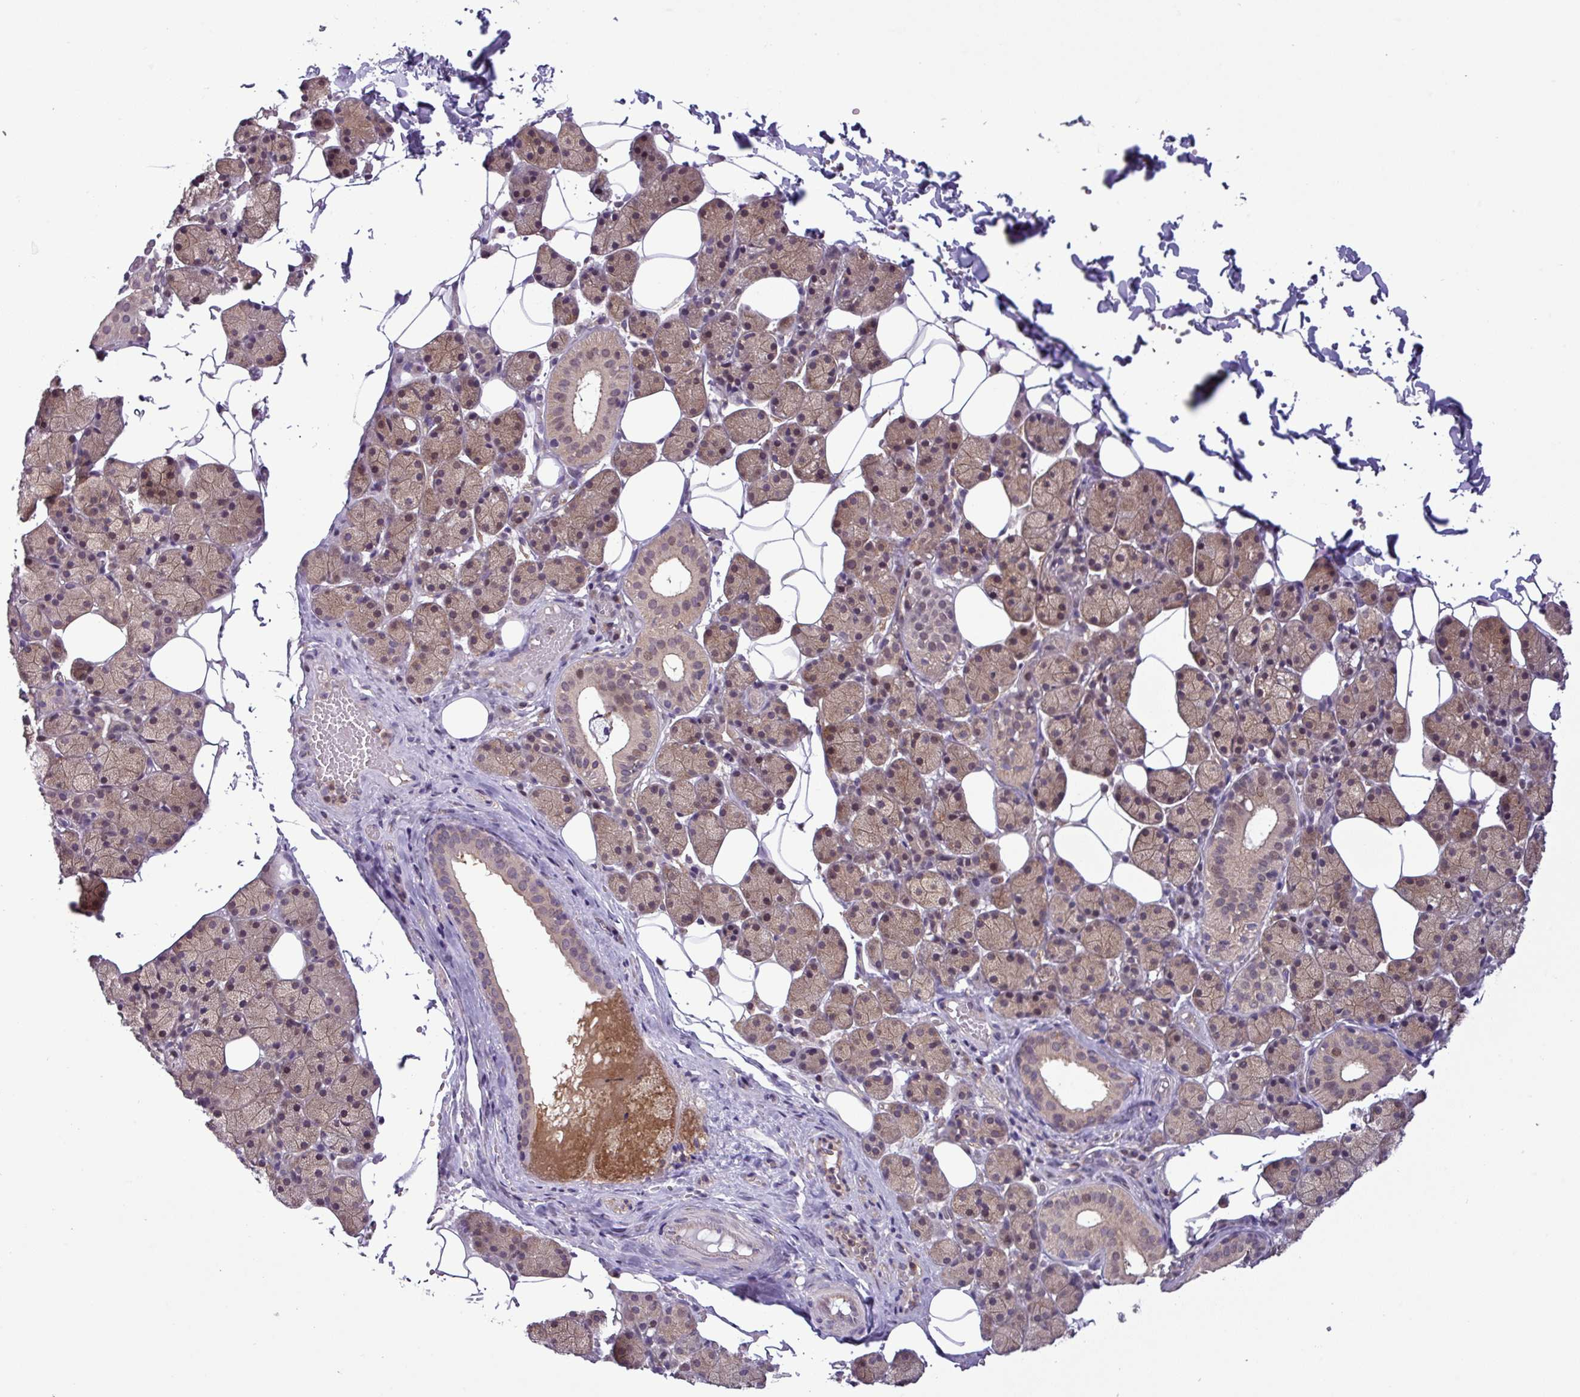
{"staining": {"intensity": "weak", "quantity": "25%-75%", "location": "cytoplasmic/membranous,nuclear"}, "tissue": "salivary gland", "cell_type": "Glandular cells", "image_type": "normal", "snomed": [{"axis": "morphology", "description": "Normal tissue, NOS"}, {"axis": "topography", "description": "Salivary gland"}], "caption": "Protein staining by IHC displays weak cytoplasmic/membranous,nuclear staining in about 25%-75% of glandular cells in benign salivary gland. The protein of interest is shown in brown color, while the nuclei are stained blue.", "gene": "NPFFR1", "patient": {"sex": "female", "age": 33}}